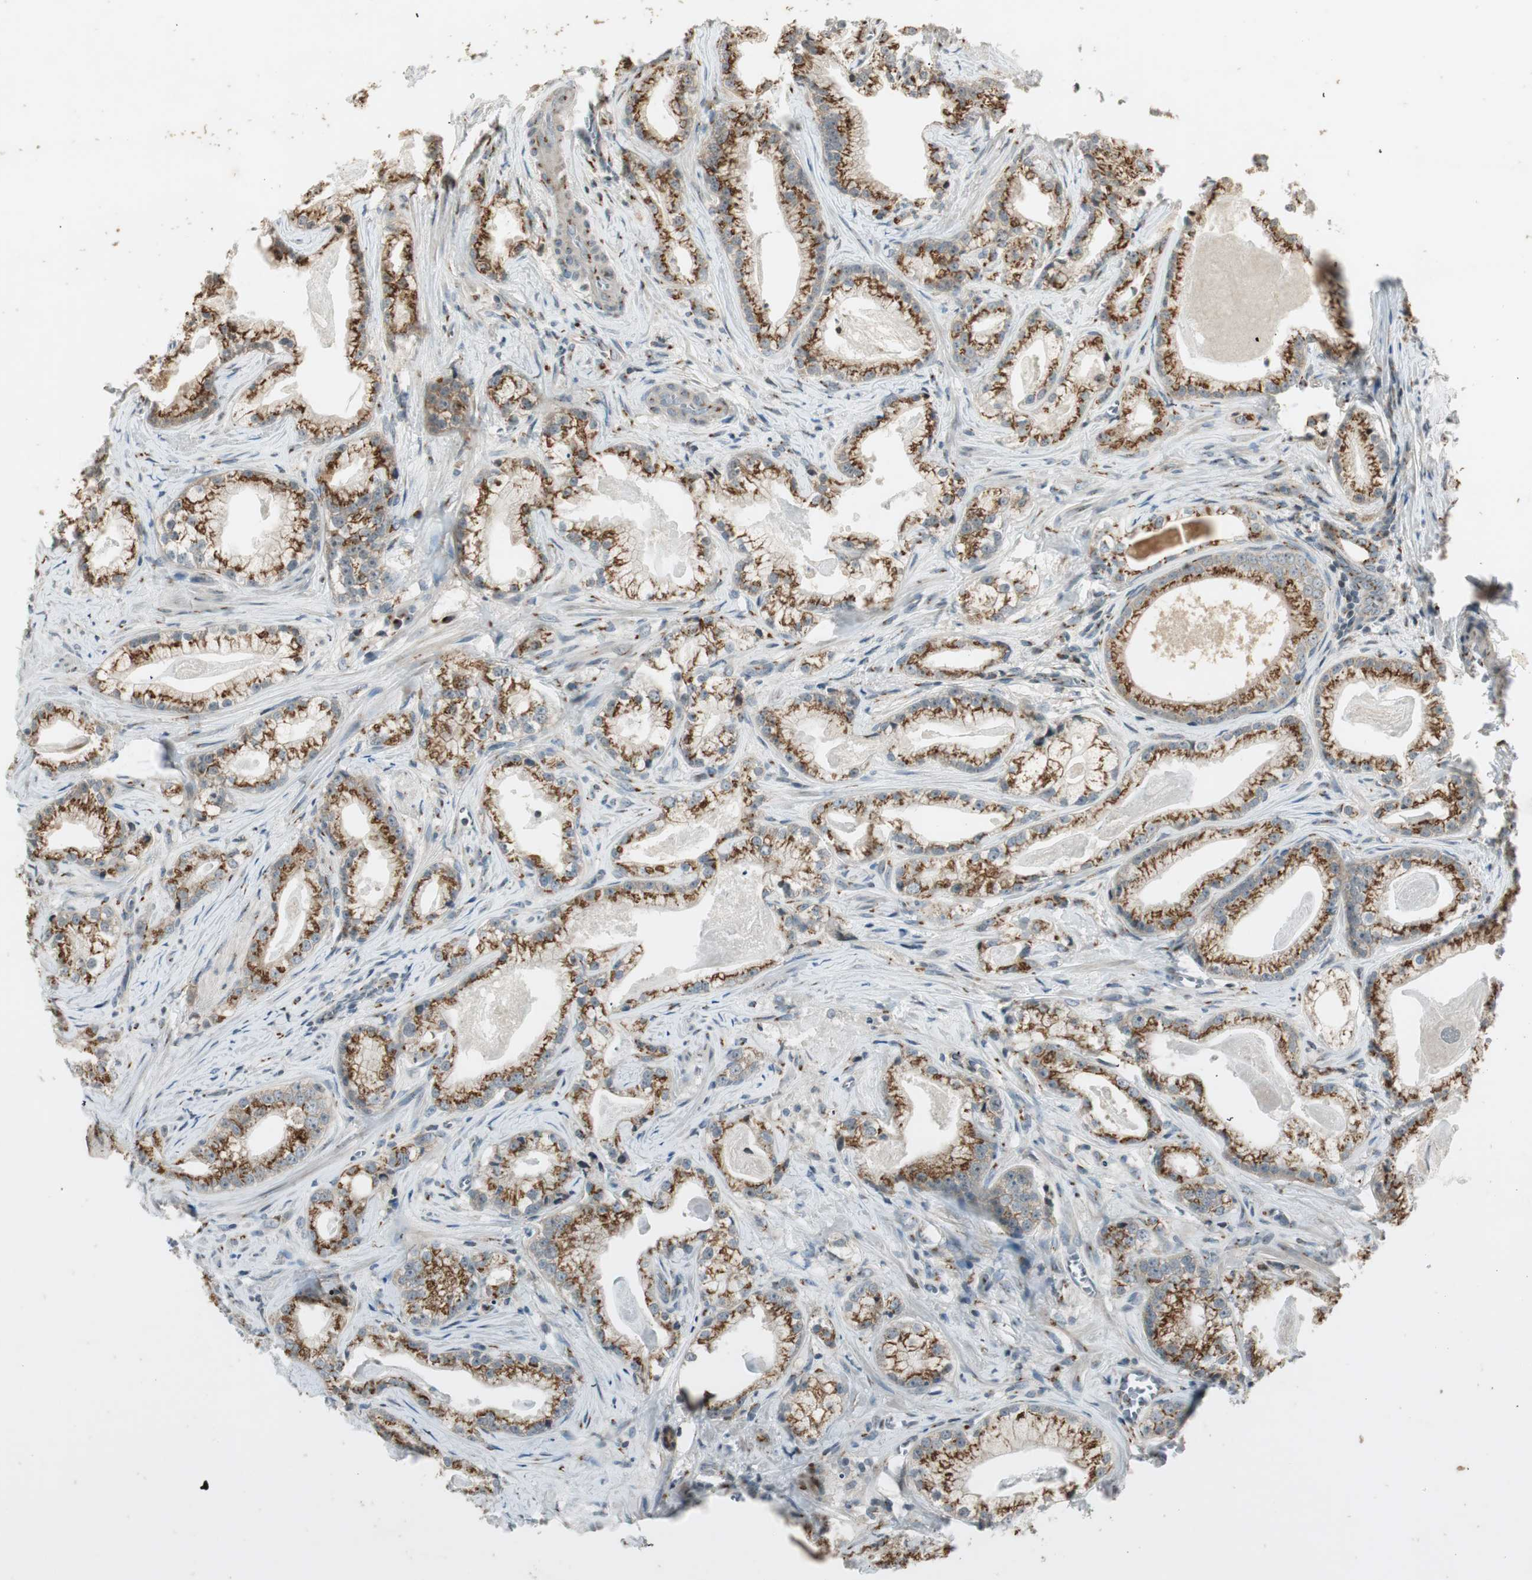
{"staining": {"intensity": "moderate", "quantity": ">75%", "location": "cytoplasmic/membranous"}, "tissue": "prostate cancer", "cell_type": "Tumor cells", "image_type": "cancer", "snomed": [{"axis": "morphology", "description": "Adenocarcinoma, Low grade"}, {"axis": "topography", "description": "Prostate"}], "caption": "IHC micrograph of human prostate cancer (low-grade adenocarcinoma) stained for a protein (brown), which shows medium levels of moderate cytoplasmic/membranous positivity in about >75% of tumor cells.", "gene": "NEO1", "patient": {"sex": "male", "age": 59}}